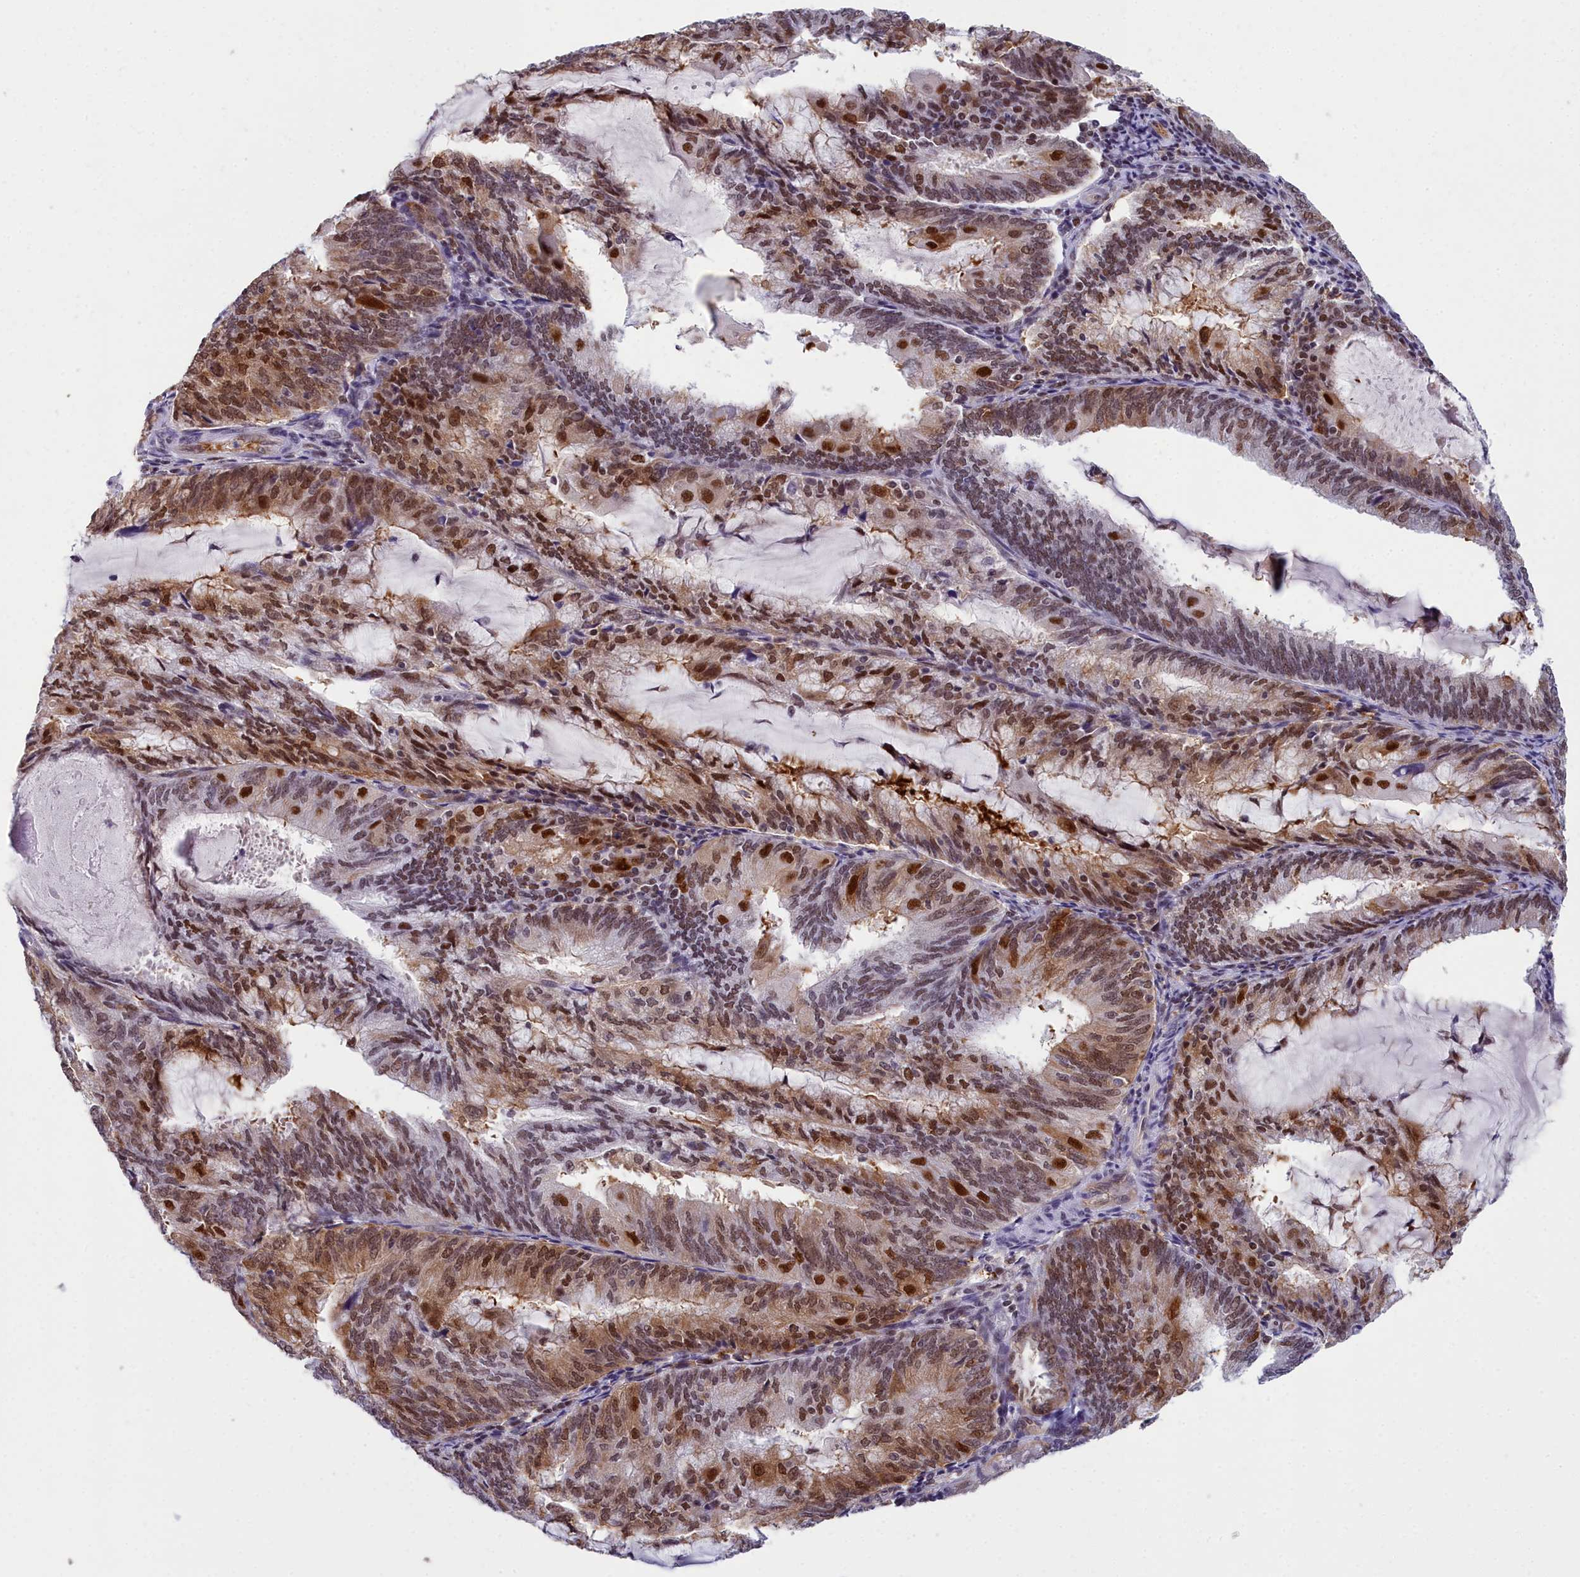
{"staining": {"intensity": "strong", "quantity": "25%-75%", "location": "cytoplasmic/membranous,nuclear"}, "tissue": "endometrial cancer", "cell_type": "Tumor cells", "image_type": "cancer", "snomed": [{"axis": "morphology", "description": "Adenocarcinoma, NOS"}, {"axis": "topography", "description": "Endometrium"}], "caption": "A micrograph of human endometrial cancer (adenocarcinoma) stained for a protein displays strong cytoplasmic/membranous and nuclear brown staining in tumor cells. (Stains: DAB in brown, nuclei in blue, Microscopy: brightfield microscopy at high magnification).", "gene": "CCDC97", "patient": {"sex": "female", "age": 81}}